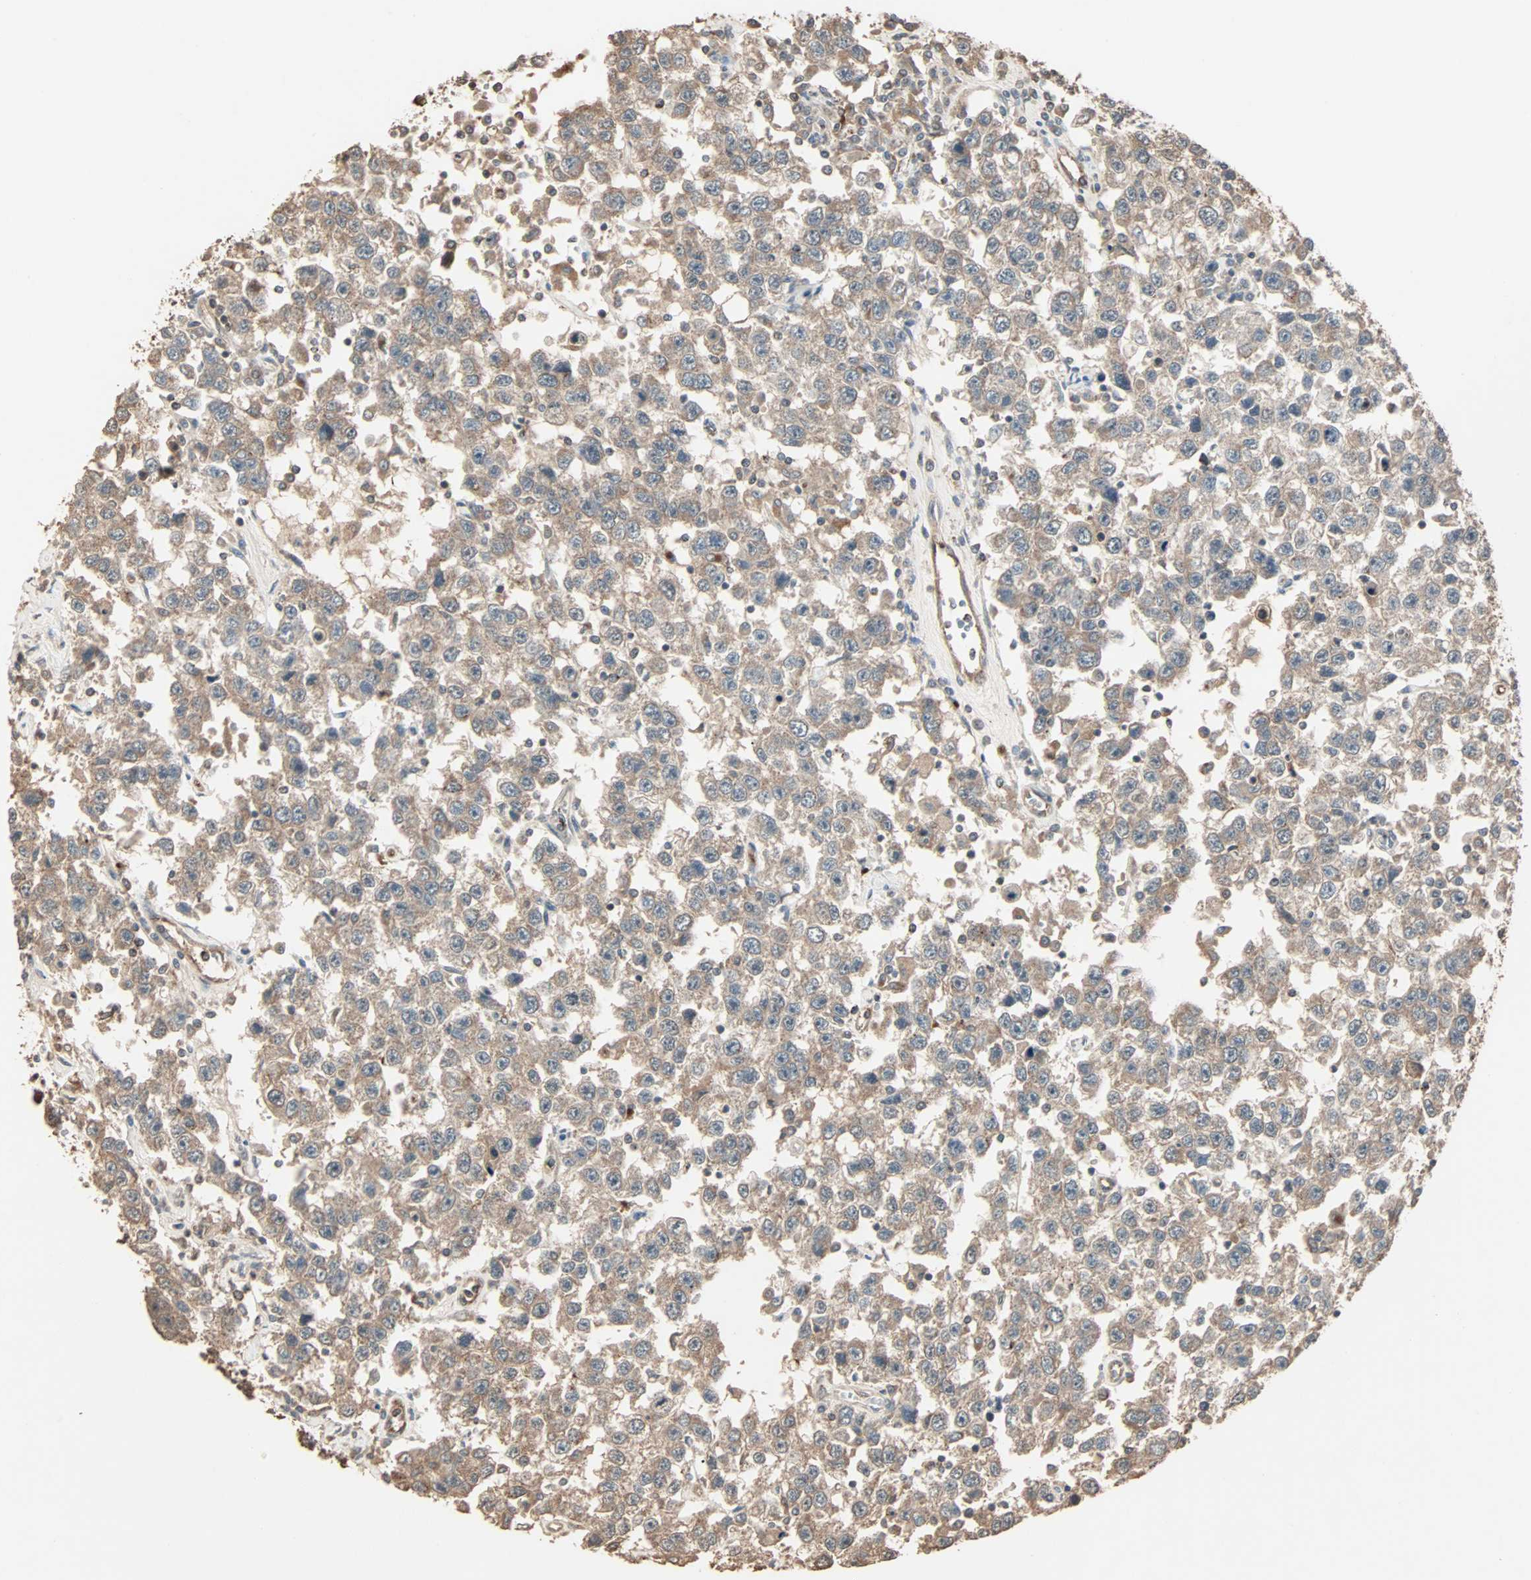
{"staining": {"intensity": "moderate", "quantity": ">75%", "location": "cytoplasmic/membranous"}, "tissue": "testis cancer", "cell_type": "Tumor cells", "image_type": "cancer", "snomed": [{"axis": "morphology", "description": "Seminoma, NOS"}, {"axis": "topography", "description": "Testis"}], "caption": "The photomicrograph shows staining of testis cancer (seminoma), revealing moderate cytoplasmic/membranous protein positivity (brown color) within tumor cells.", "gene": "CALCRL", "patient": {"sex": "male", "age": 41}}